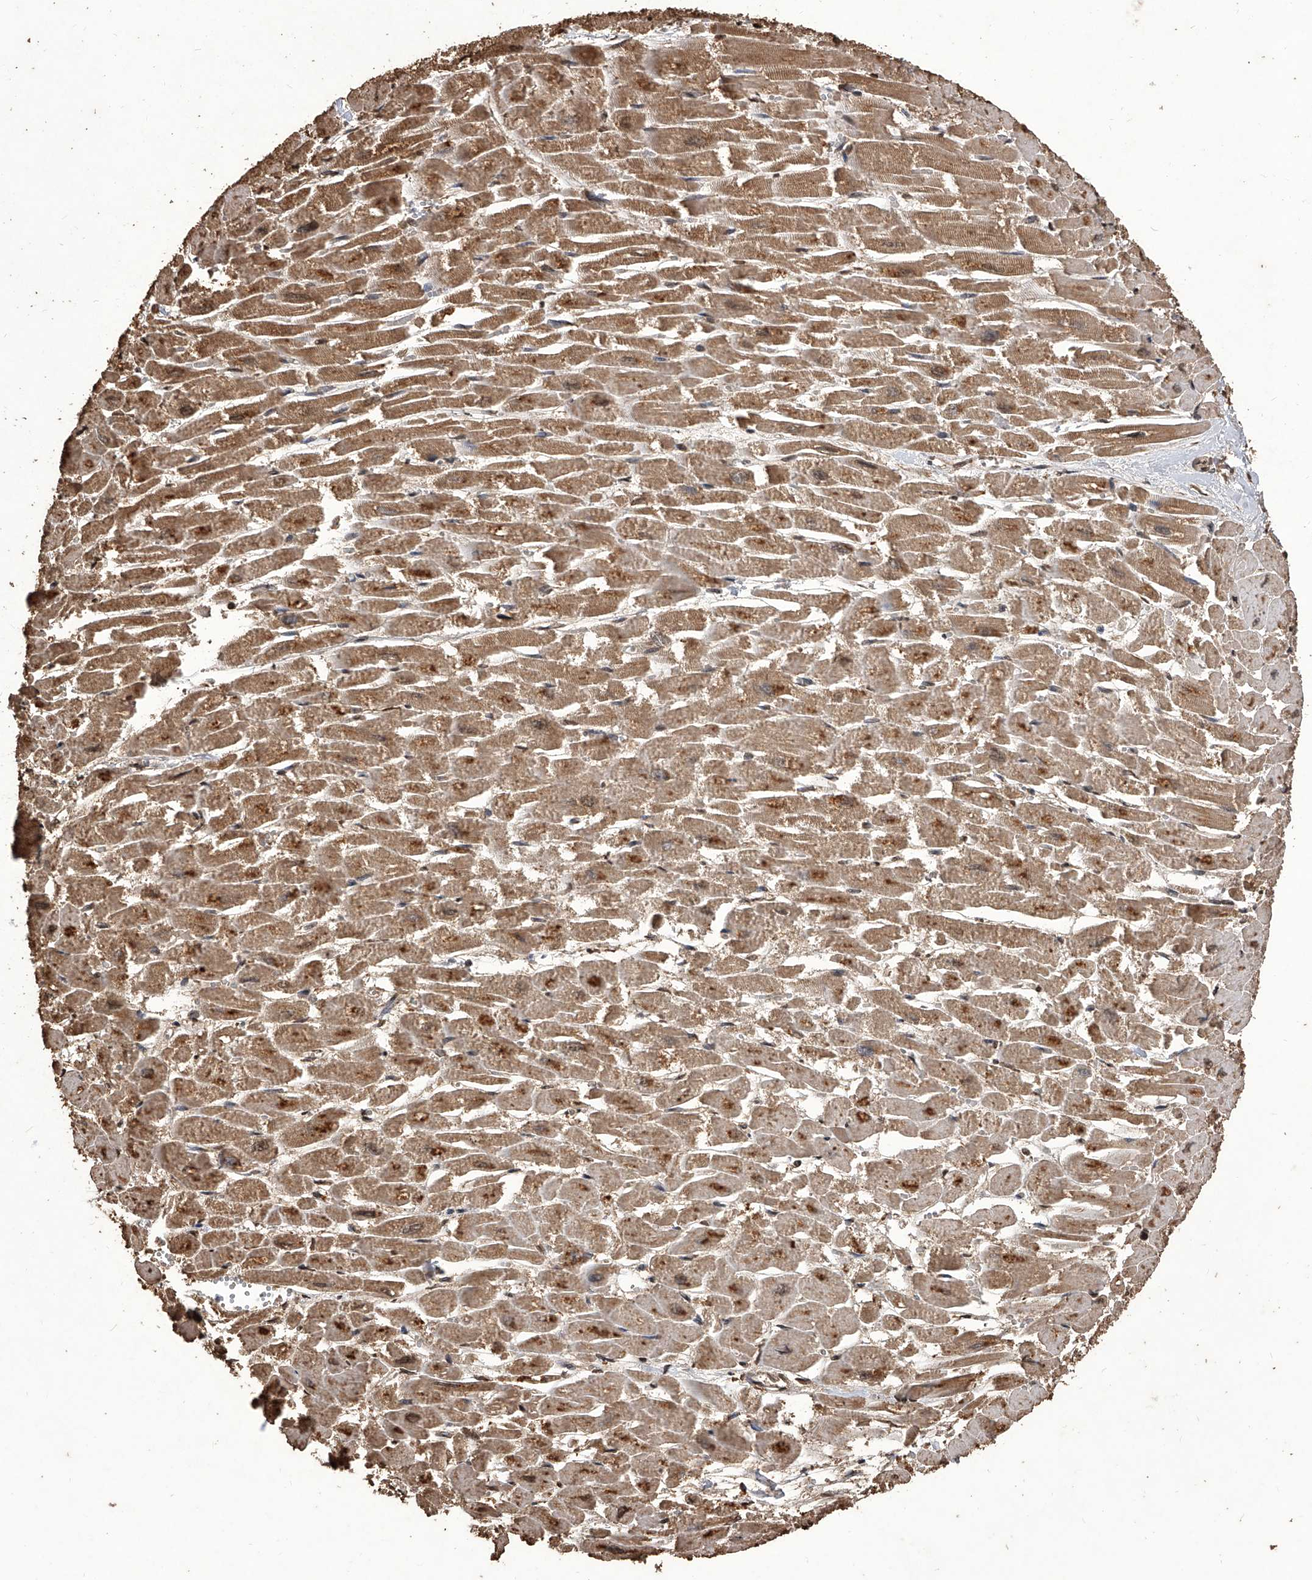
{"staining": {"intensity": "moderate", "quantity": ">75%", "location": "cytoplasmic/membranous"}, "tissue": "heart muscle", "cell_type": "Cardiomyocytes", "image_type": "normal", "snomed": [{"axis": "morphology", "description": "Normal tissue, NOS"}, {"axis": "topography", "description": "Heart"}], "caption": "This is a histology image of immunohistochemistry (IHC) staining of benign heart muscle, which shows moderate staining in the cytoplasmic/membranous of cardiomyocytes.", "gene": "FBXL4", "patient": {"sex": "male", "age": 54}}